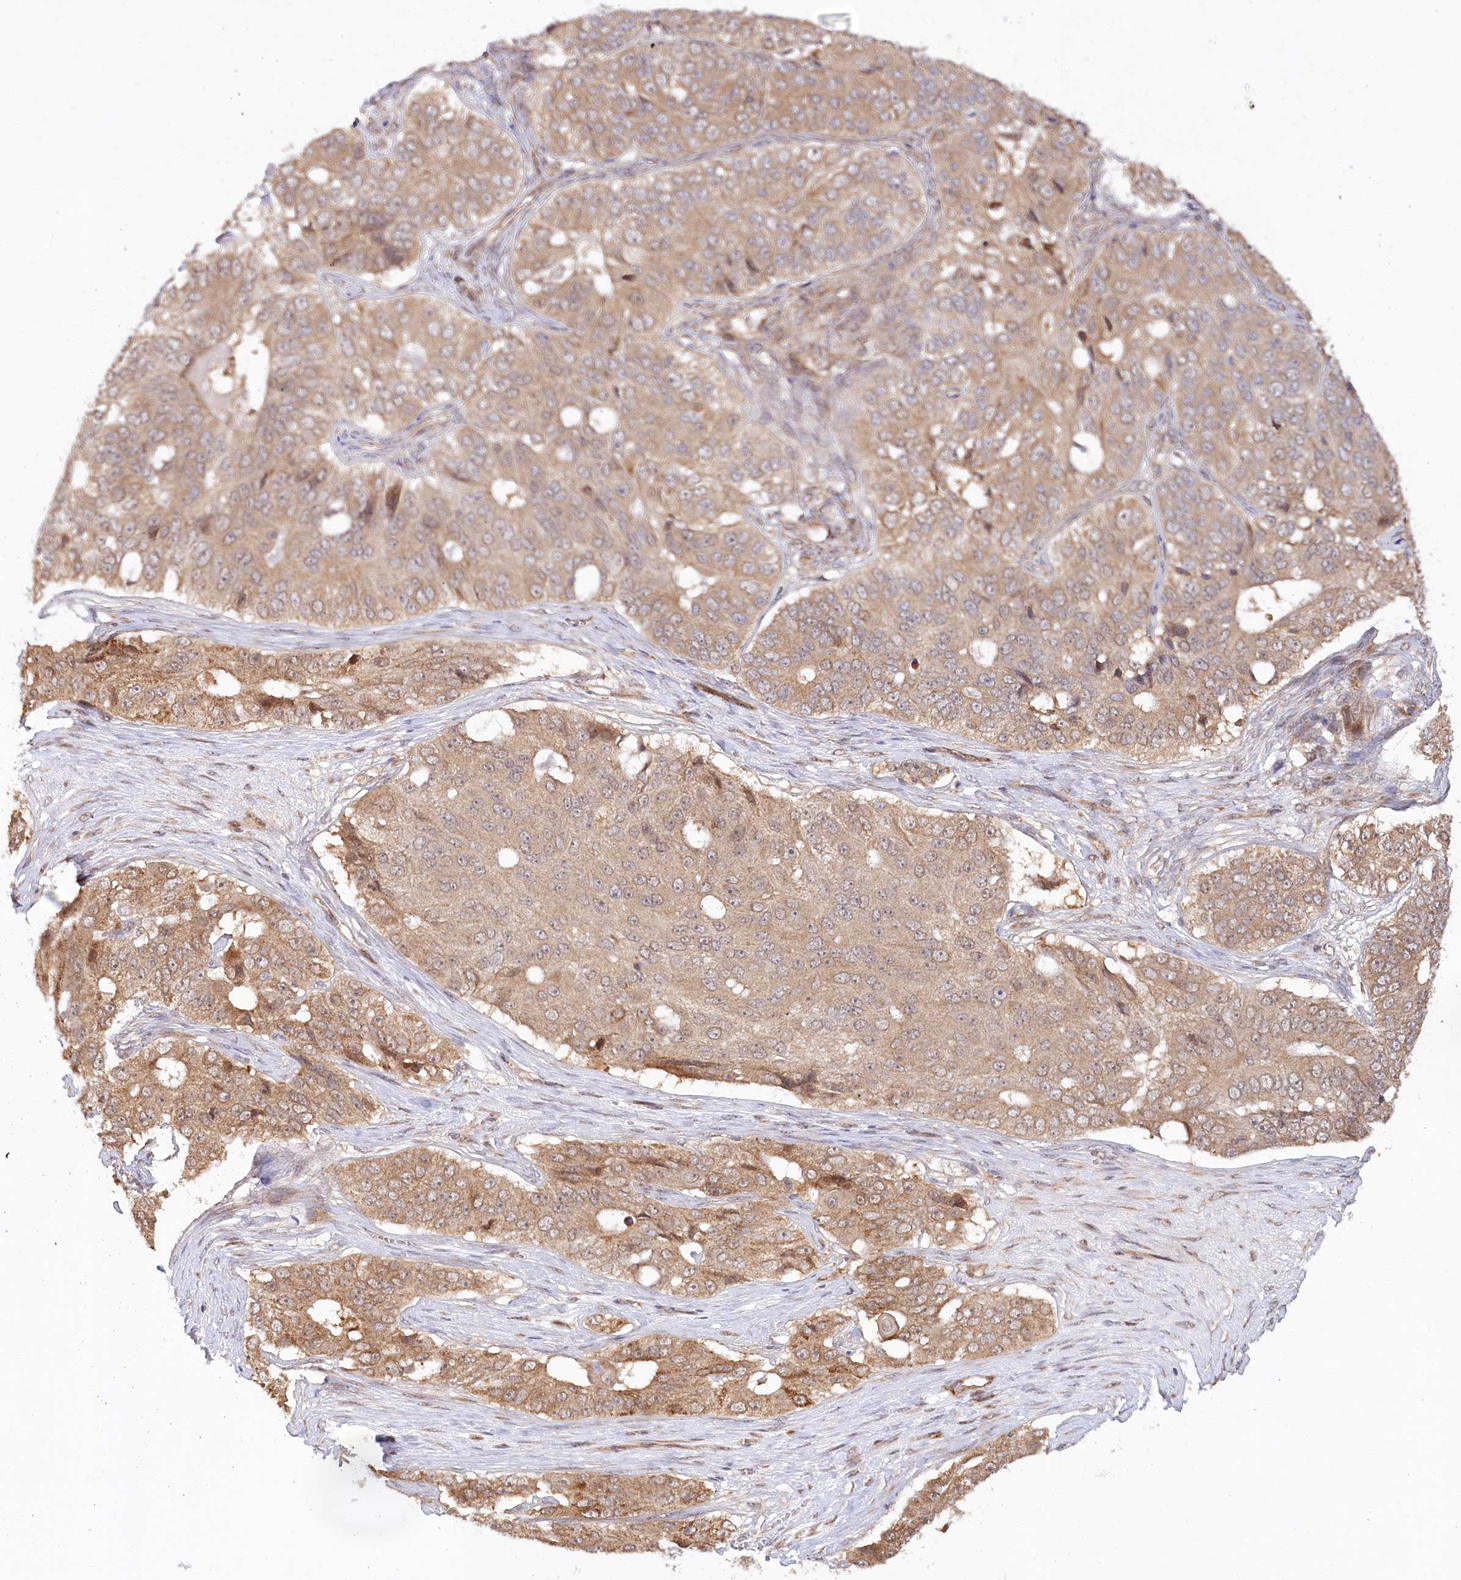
{"staining": {"intensity": "moderate", "quantity": ">75%", "location": "cytoplasmic/membranous"}, "tissue": "ovarian cancer", "cell_type": "Tumor cells", "image_type": "cancer", "snomed": [{"axis": "morphology", "description": "Carcinoma, endometroid"}, {"axis": "topography", "description": "Ovary"}], "caption": "A high-resolution image shows immunohistochemistry staining of ovarian cancer (endometroid carcinoma), which reveals moderate cytoplasmic/membranous expression in about >75% of tumor cells.", "gene": "CEP70", "patient": {"sex": "female", "age": 51}}